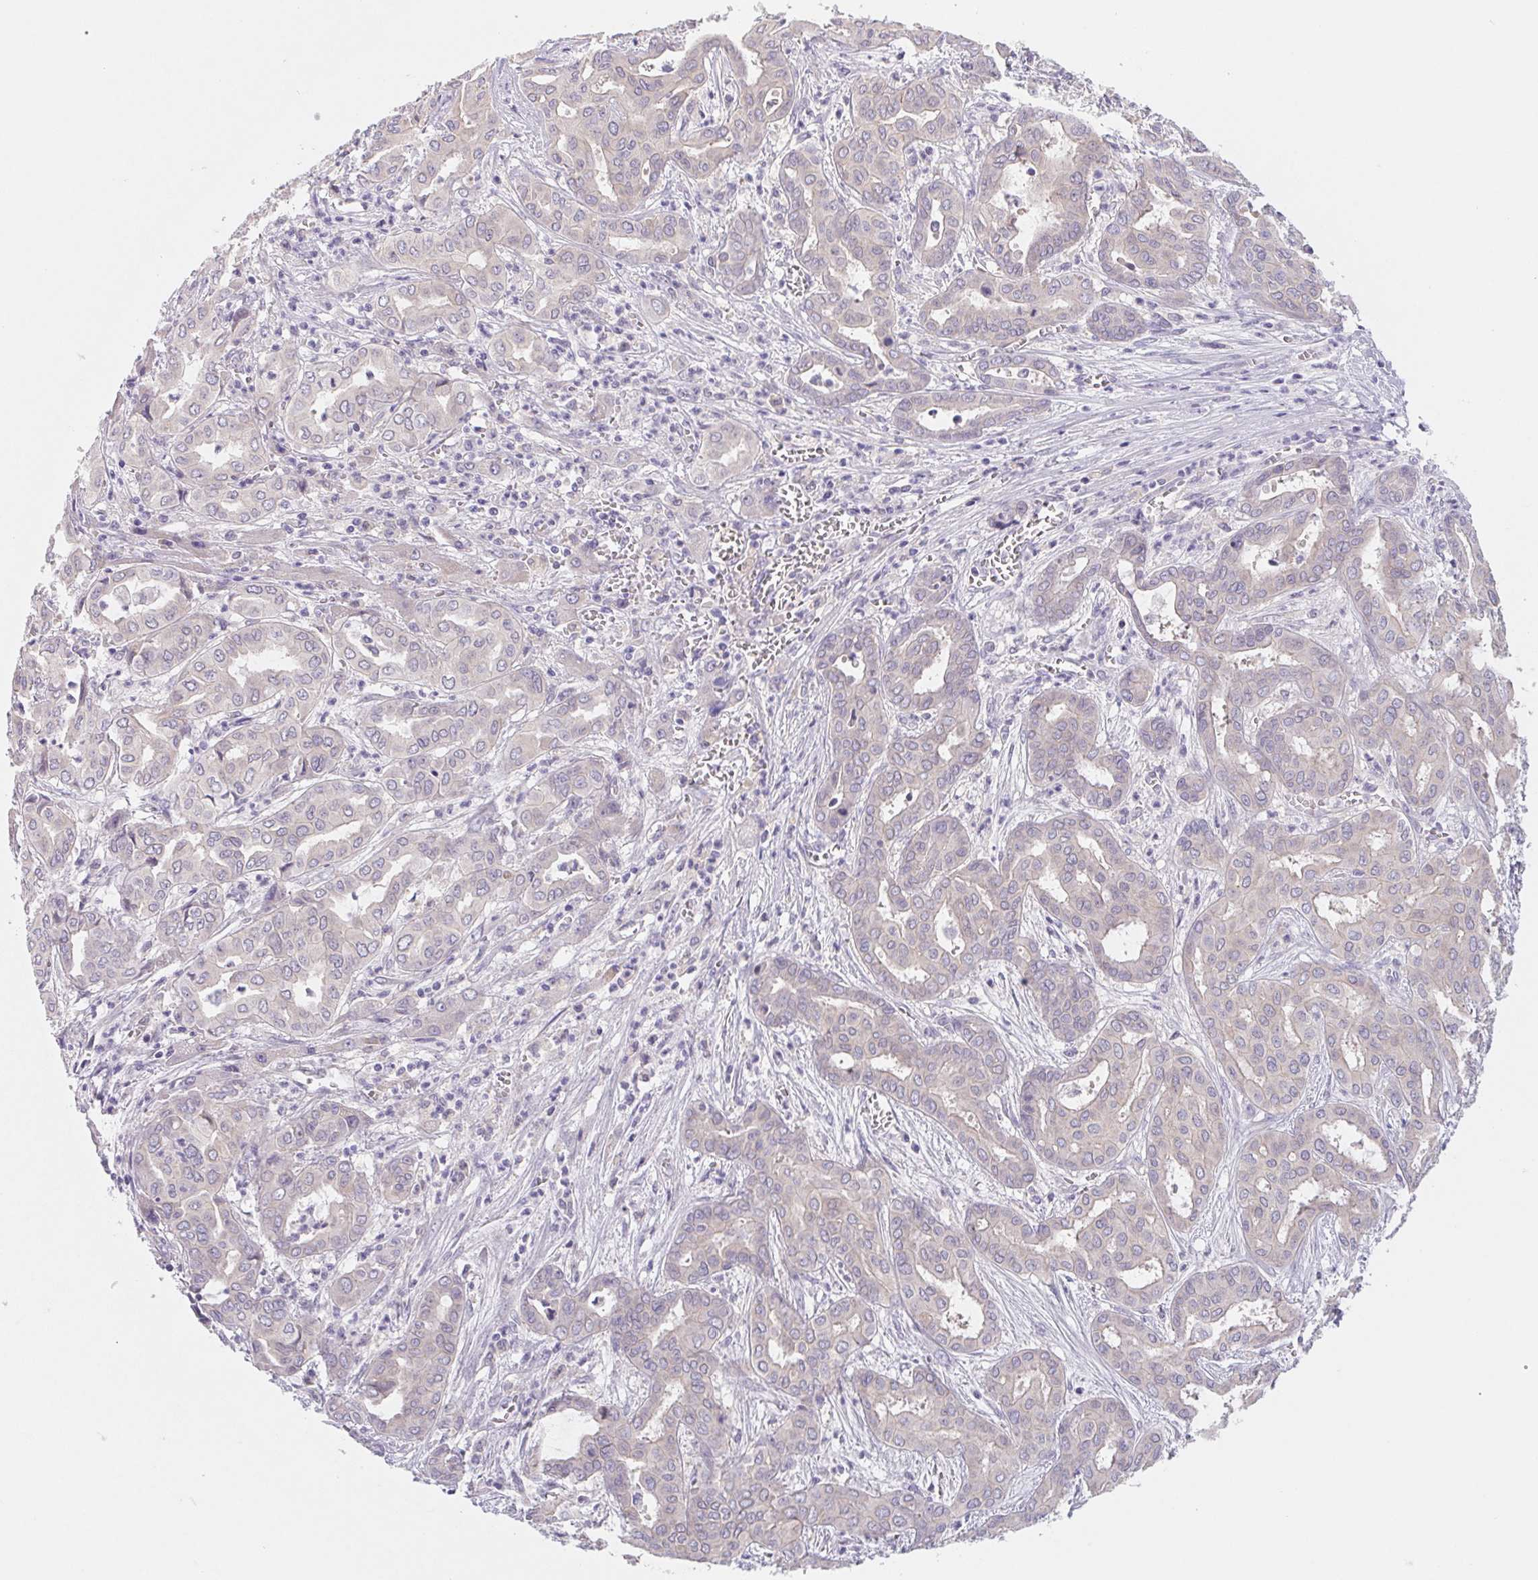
{"staining": {"intensity": "negative", "quantity": "none", "location": "none"}, "tissue": "liver cancer", "cell_type": "Tumor cells", "image_type": "cancer", "snomed": [{"axis": "morphology", "description": "Cholangiocarcinoma"}, {"axis": "topography", "description": "Liver"}], "caption": "An immunohistochemistry (IHC) image of liver cancer is shown. There is no staining in tumor cells of liver cancer. (Brightfield microscopy of DAB (3,3'-diaminobenzidine) immunohistochemistry (IHC) at high magnification).", "gene": "CTNND2", "patient": {"sex": "female", "age": 64}}